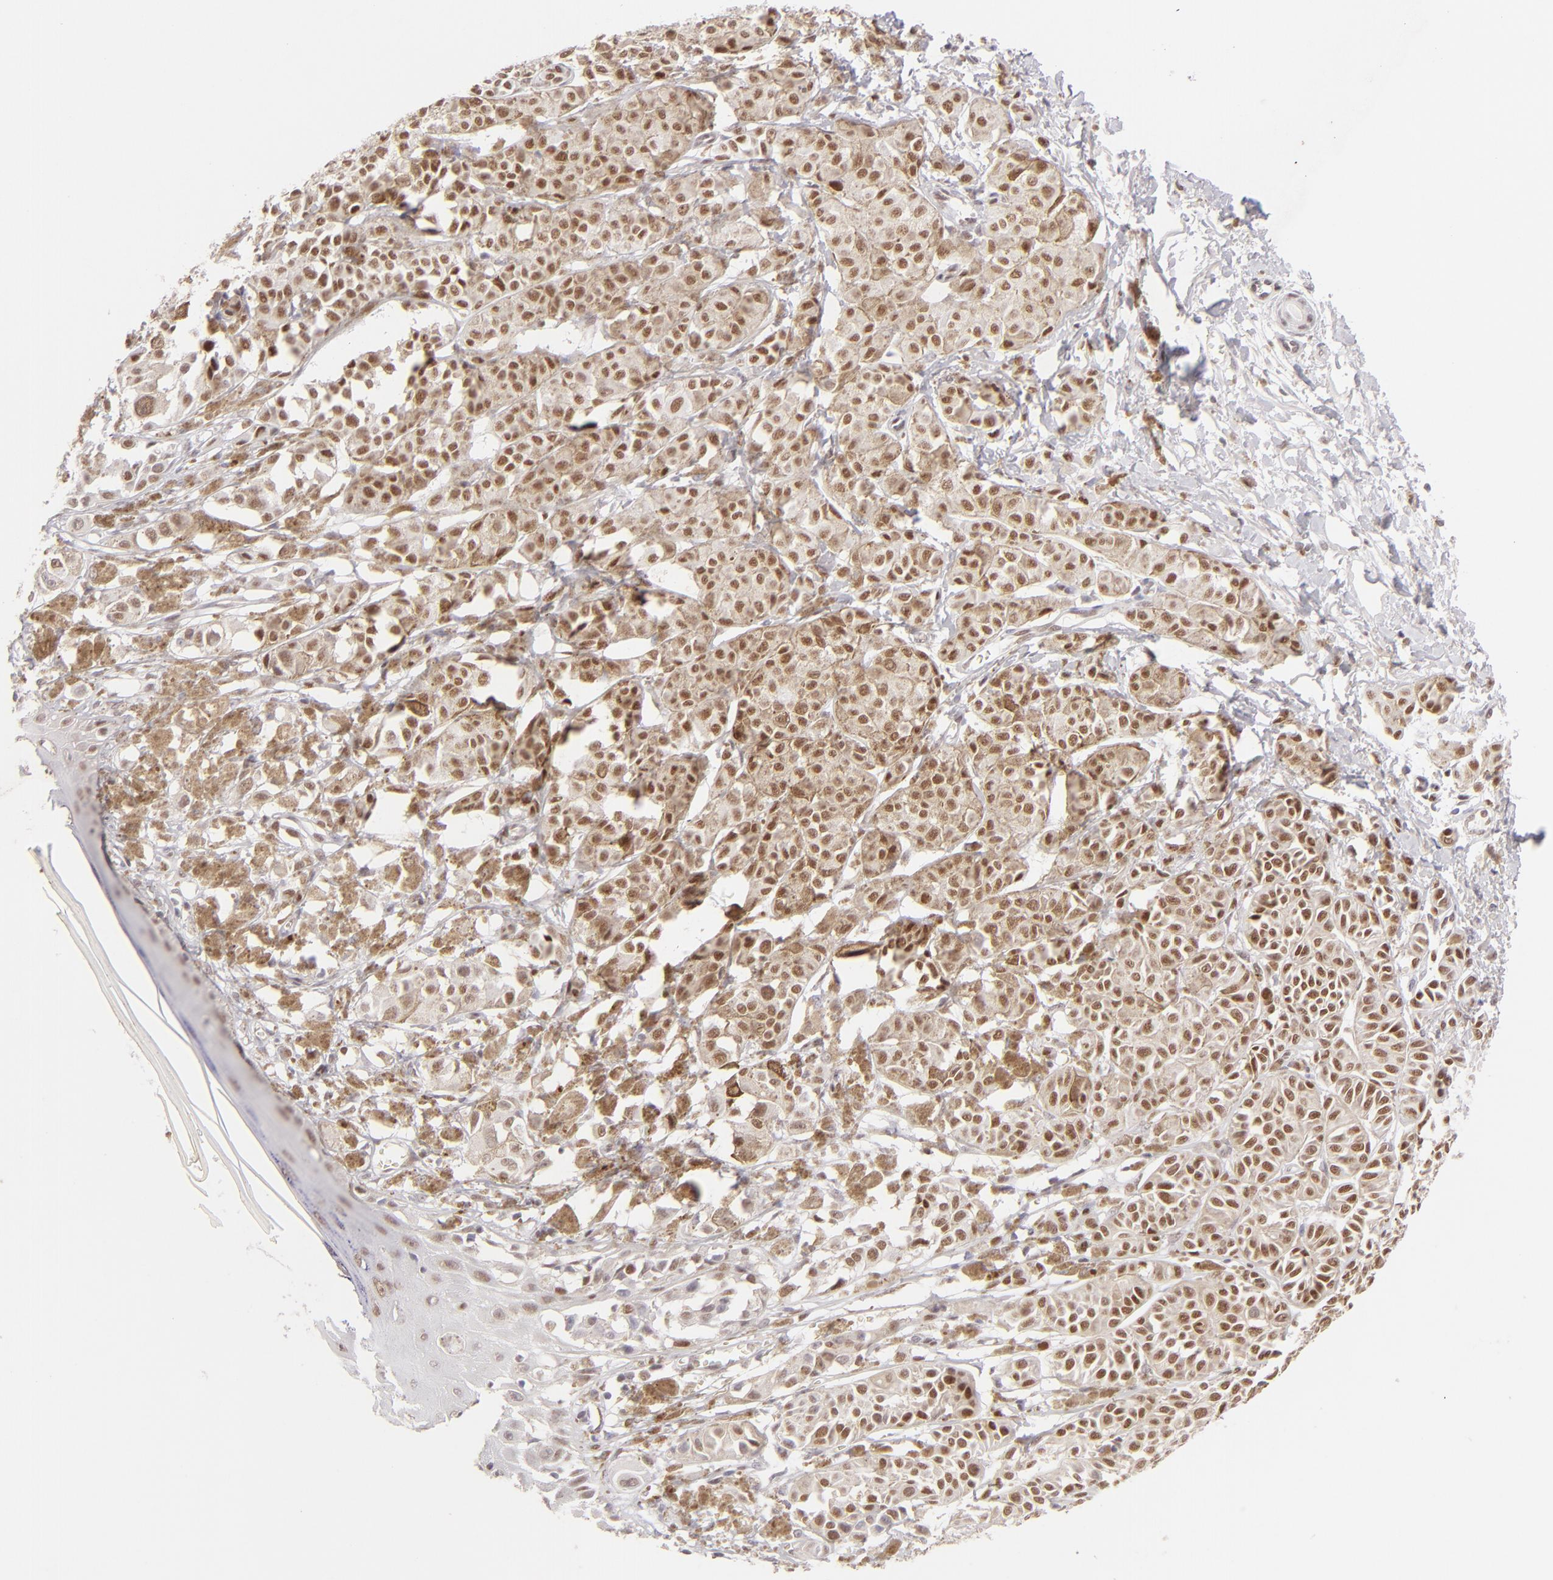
{"staining": {"intensity": "moderate", "quantity": ">75%", "location": "cytoplasmic/membranous,nuclear"}, "tissue": "melanoma", "cell_type": "Tumor cells", "image_type": "cancer", "snomed": [{"axis": "morphology", "description": "Malignant melanoma, NOS"}, {"axis": "topography", "description": "Skin"}], "caption": "This is an image of immunohistochemistry staining of melanoma, which shows moderate positivity in the cytoplasmic/membranous and nuclear of tumor cells.", "gene": "POU2F1", "patient": {"sex": "male", "age": 76}}